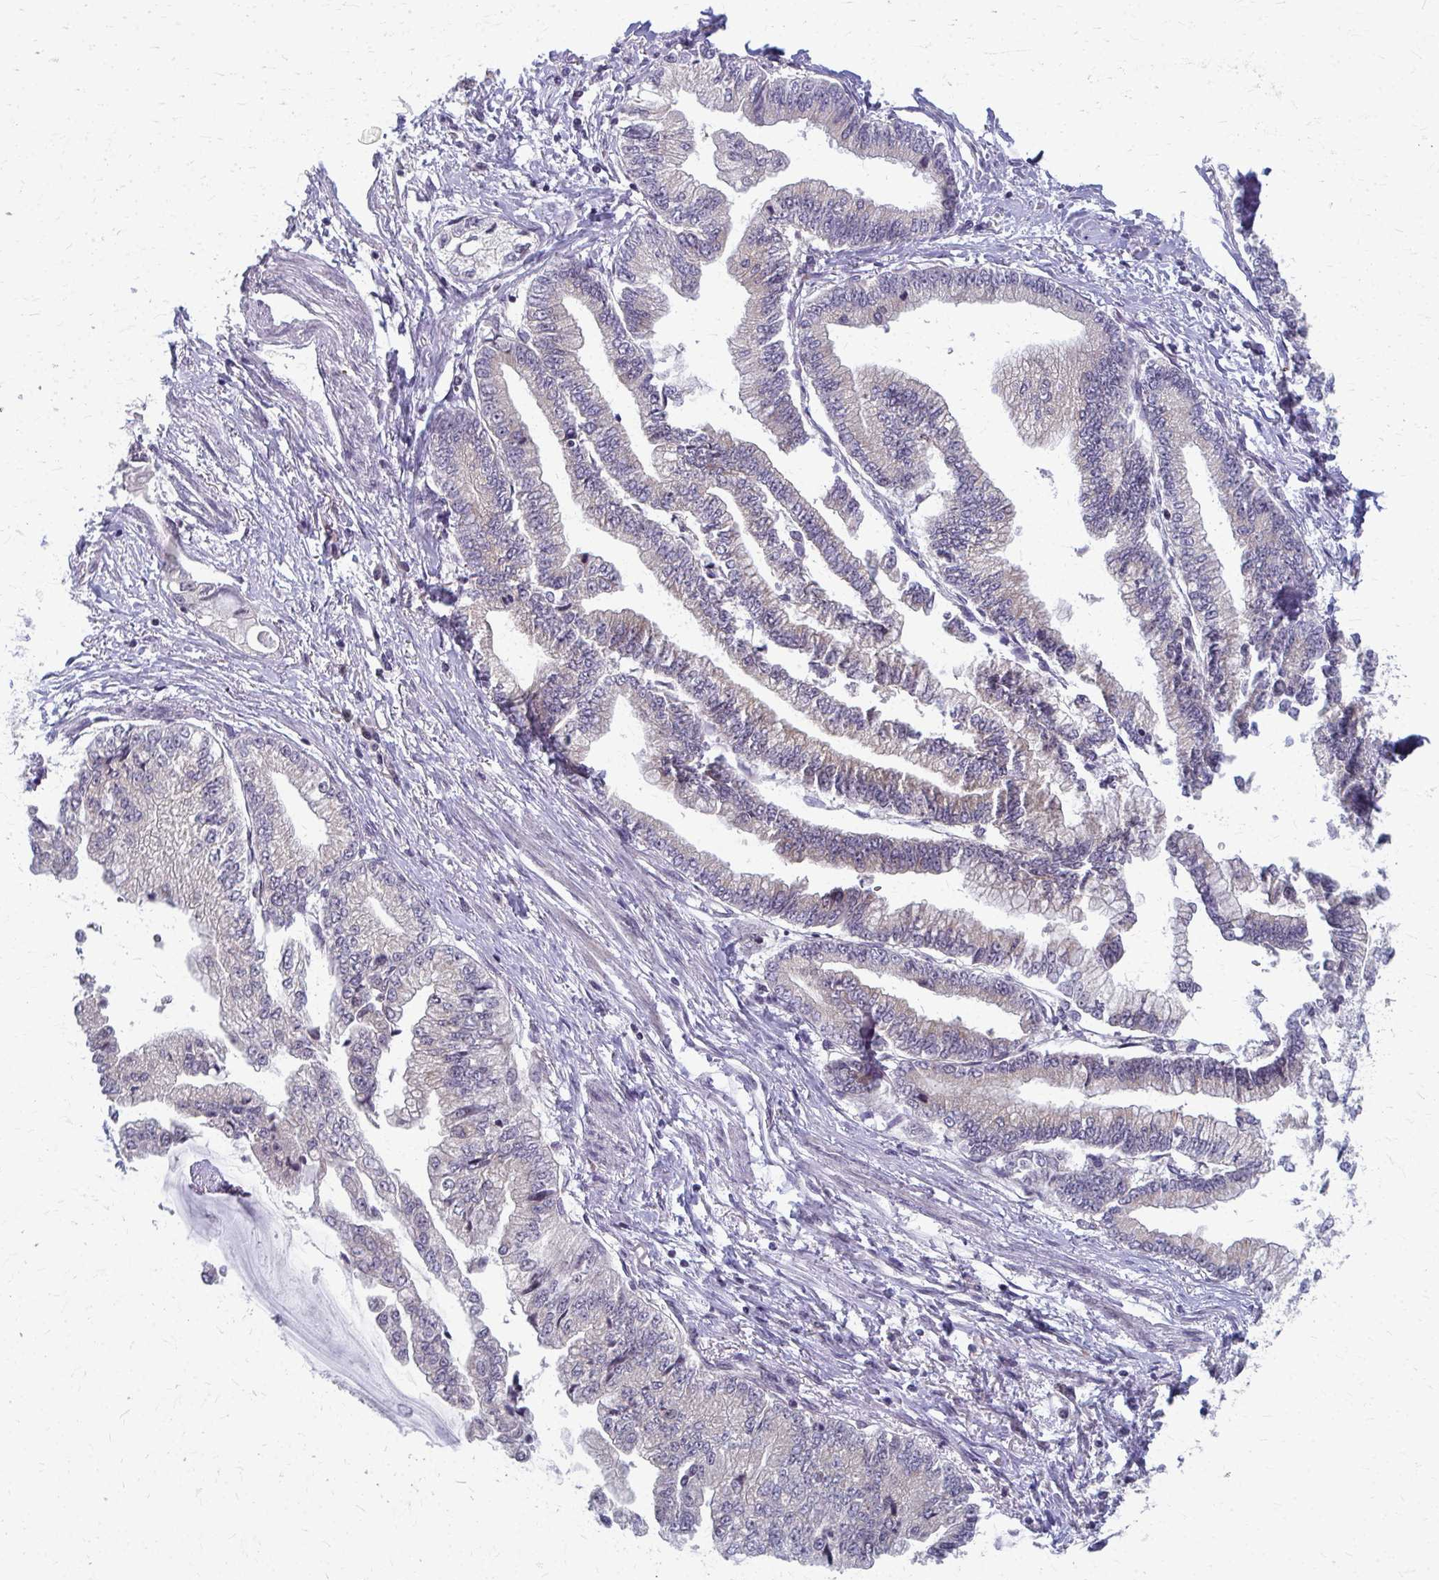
{"staining": {"intensity": "moderate", "quantity": "<25%", "location": "cytoplasmic/membranous"}, "tissue": "stomach cancer", "cell_type": "Tumor cells", "image_type": "cancer", "snomed": [{"axis": "morphology", "description": "Adenocarcinoma, NOS"}, {"axis": "topography", "description": "Stomach, upper"}], "caption": "A brown stain highlights moderate cytoplasmic/membranous staining of a protein in adenocarcinoma (stomach) tumor cells.", "gene": "NUDT16", "patient": {"sex": "female", "age": 74}}